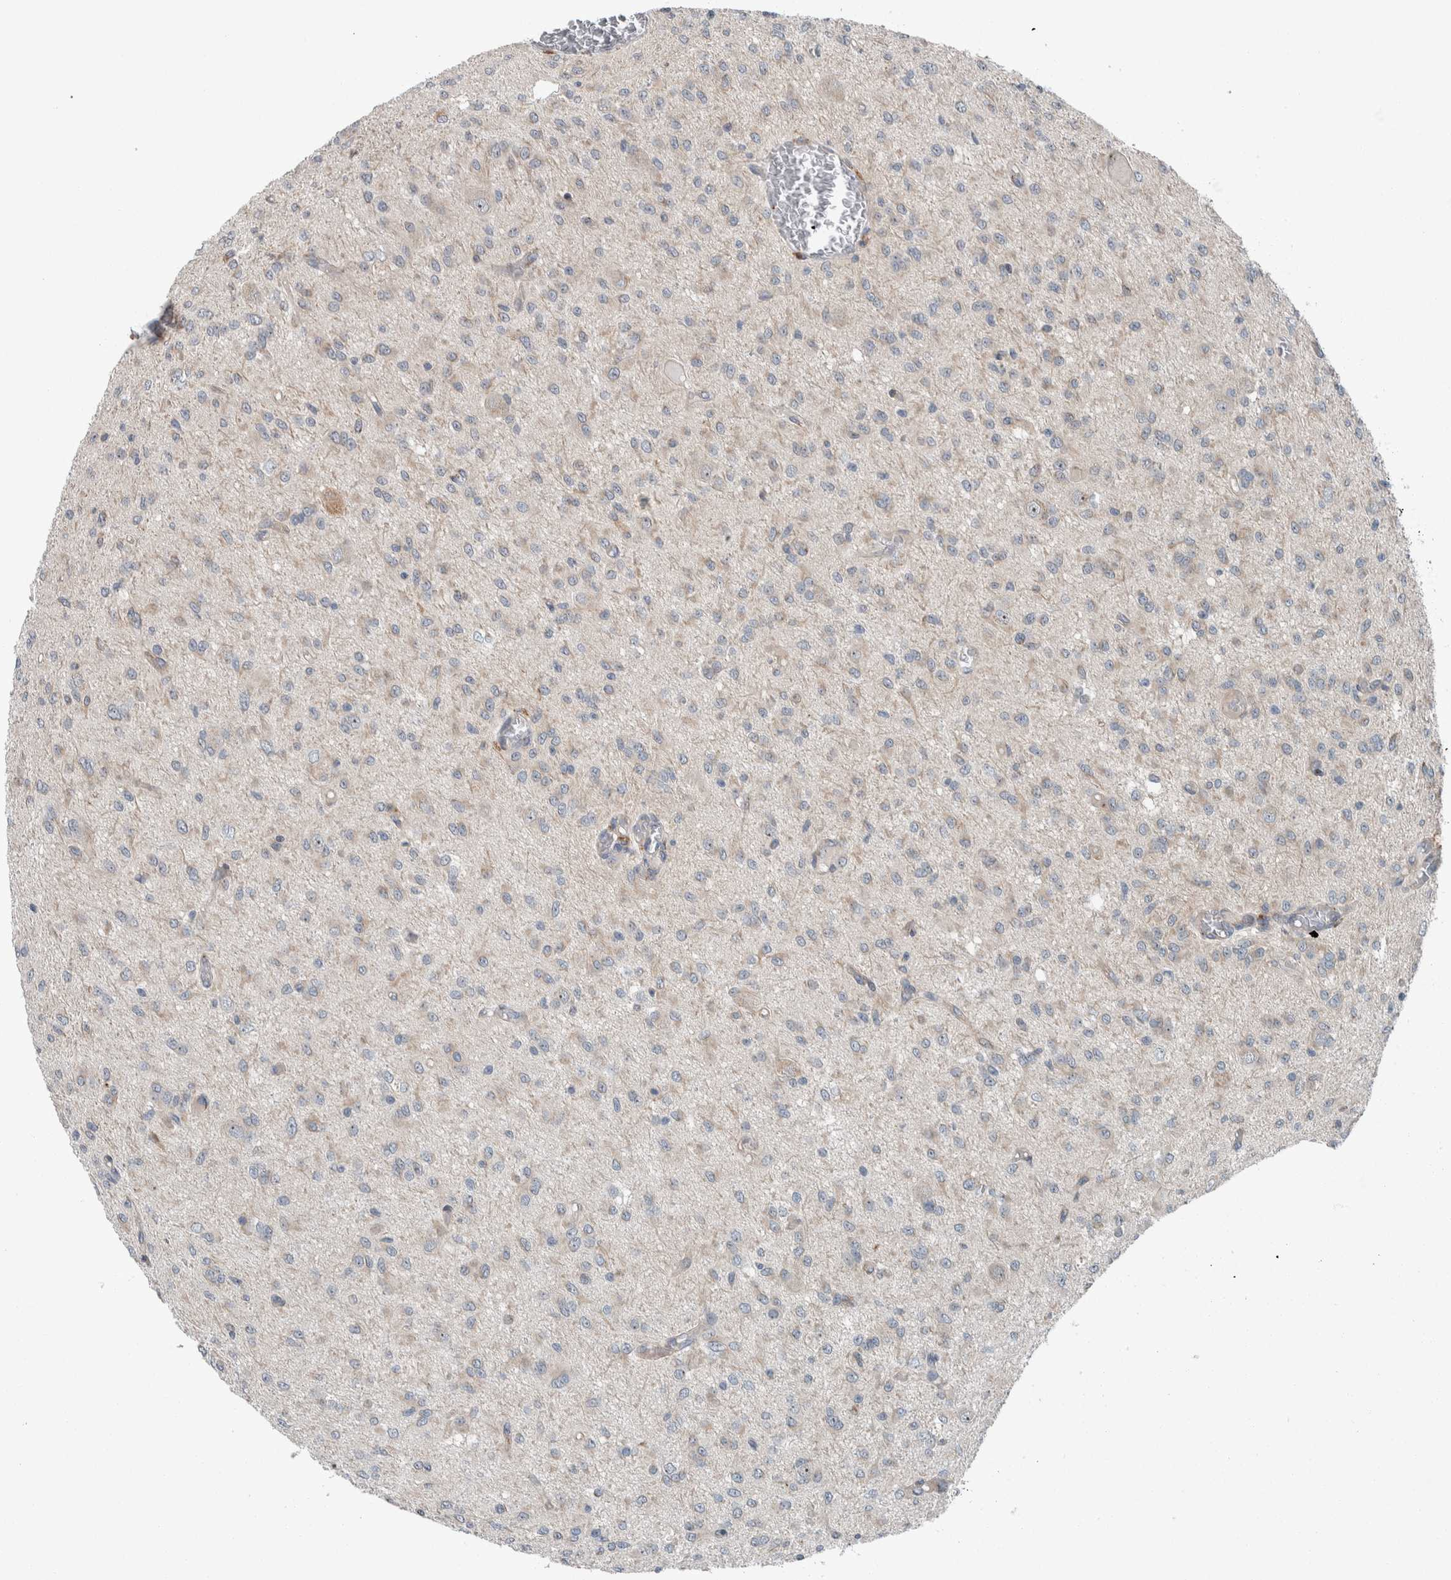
{"staining": {"intensity": "negative", "quantity": "none", "location": "none"}, "tissue": "glioma", "cell_type": "Tumor cells", "image_type": "cancer", "snomed": [{"axis": "morphology", "description": "Glioma, malignant, High grade"}, {"axis": "topography", "description": "Brain"}], "caption": "Immunohistochemical staining of human glioma displays no significant staining in tumor cells. Brightfield microscopy of IHC stained with DAB (brown) and hematoxylin (blue), captured at high magnification.", "gene": "USP25", "patient": {"sex": "female", "age": 59}}